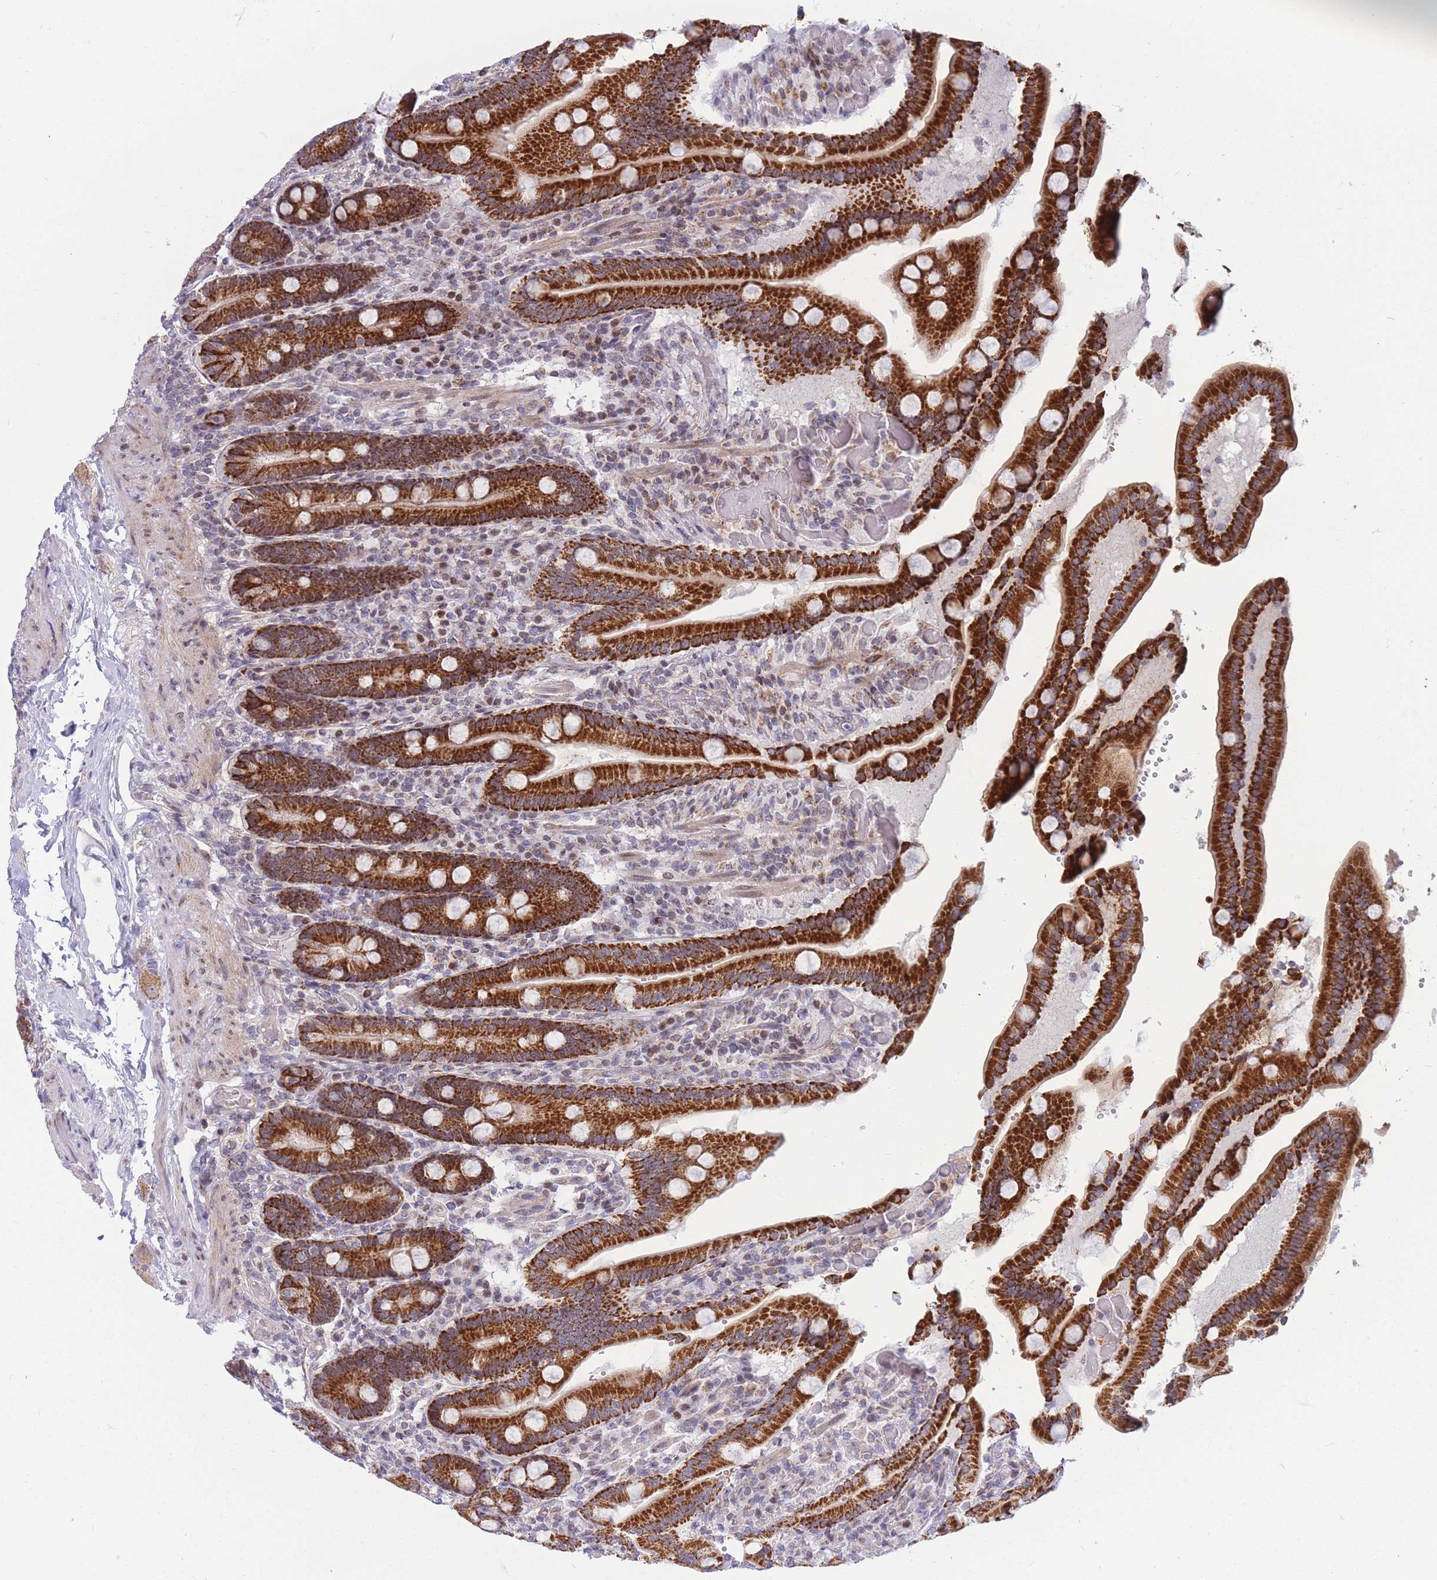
{"staining": {"intensity": "strong", "quantity": ">75%", "location": "cytoplasmic/membranous"}, "tissue": "duodenum", "cell_type": "Glandular cells", "image_type": "normal", "snomed": [{"axis": "morphology", "description": "Normal tissue, NOS"}, {"axis": "topography", "description": "Duodenum"}], "caption": "High-power microscopy captured an immunohistochemistry micrograph of normal duodenum, revealing strong cytoplasmic/membranous expression in about >75% of glandular cells. The staining was performed using DAB (3,3'-diaminobenzidine) to visualize the protein expression in brown, while the nuclei were stained in blue with hematoxylin (Magnification: 20x).", "gene": "HSPE1", "patient": {"sex": "female", "age": 62}}